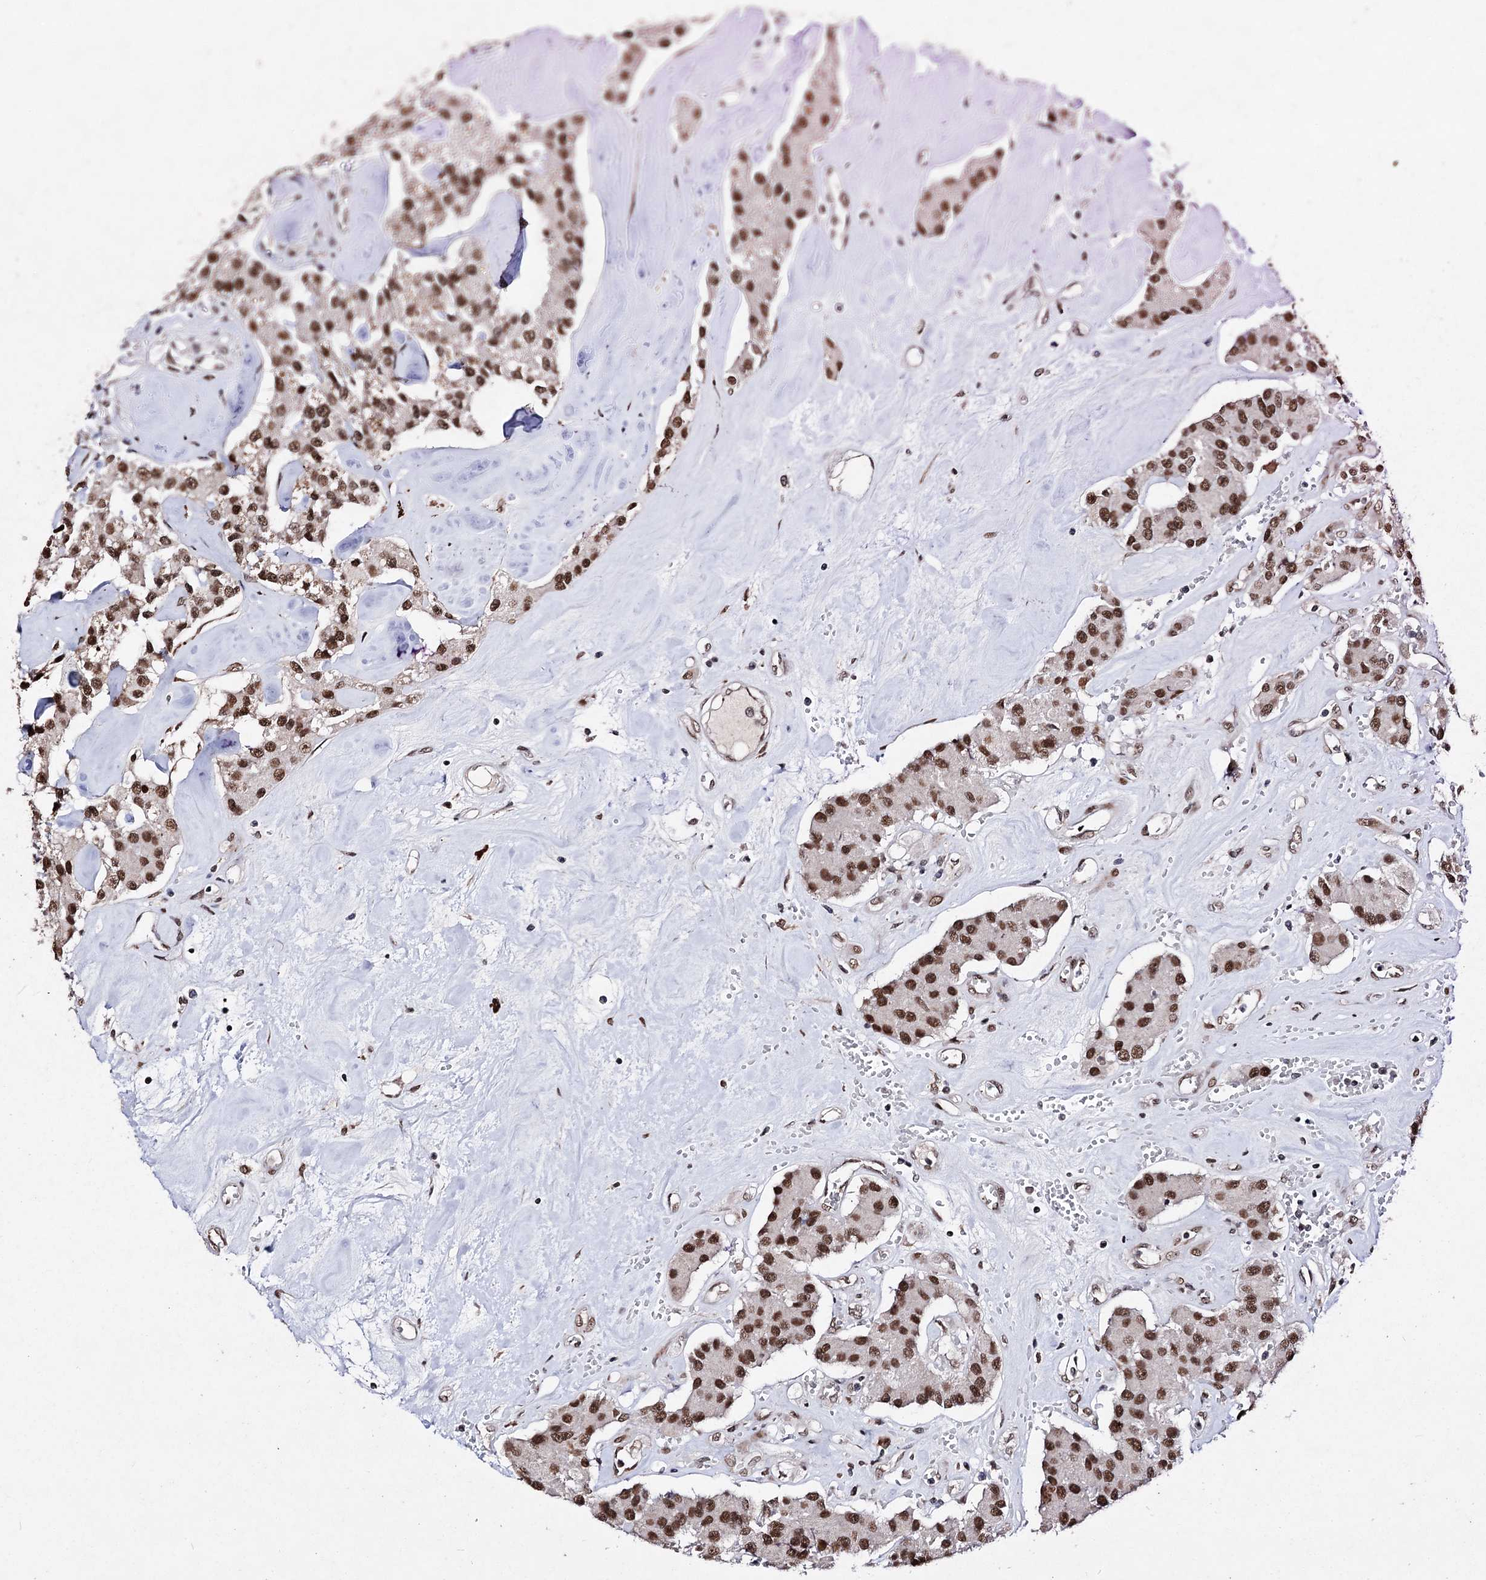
{"staining": {"intensity": "moderate", "quantity": ">75%", "location": "nuclear"}, "tissue": "carcinoid", "cell_type": "Tumor cells", "image_type": "cancer", "snomed": [{"axis": "morphology", "description": "Carcinoid, malignant, NOS"}, {"axis": "topography", "description": "Pancreas"}], "caption": "High-power microscopy captured an immunohistochemistry (IHC) image of carcinoid, revealing moderate nuclear positivity in approximately >75% of tumor cells. (DAB (3,3'-diaminobenzidine) IHC with brightfield microscopy, high magnification).", "gene": "MATR3", "patient": {"sex": "male", "age": 41}}